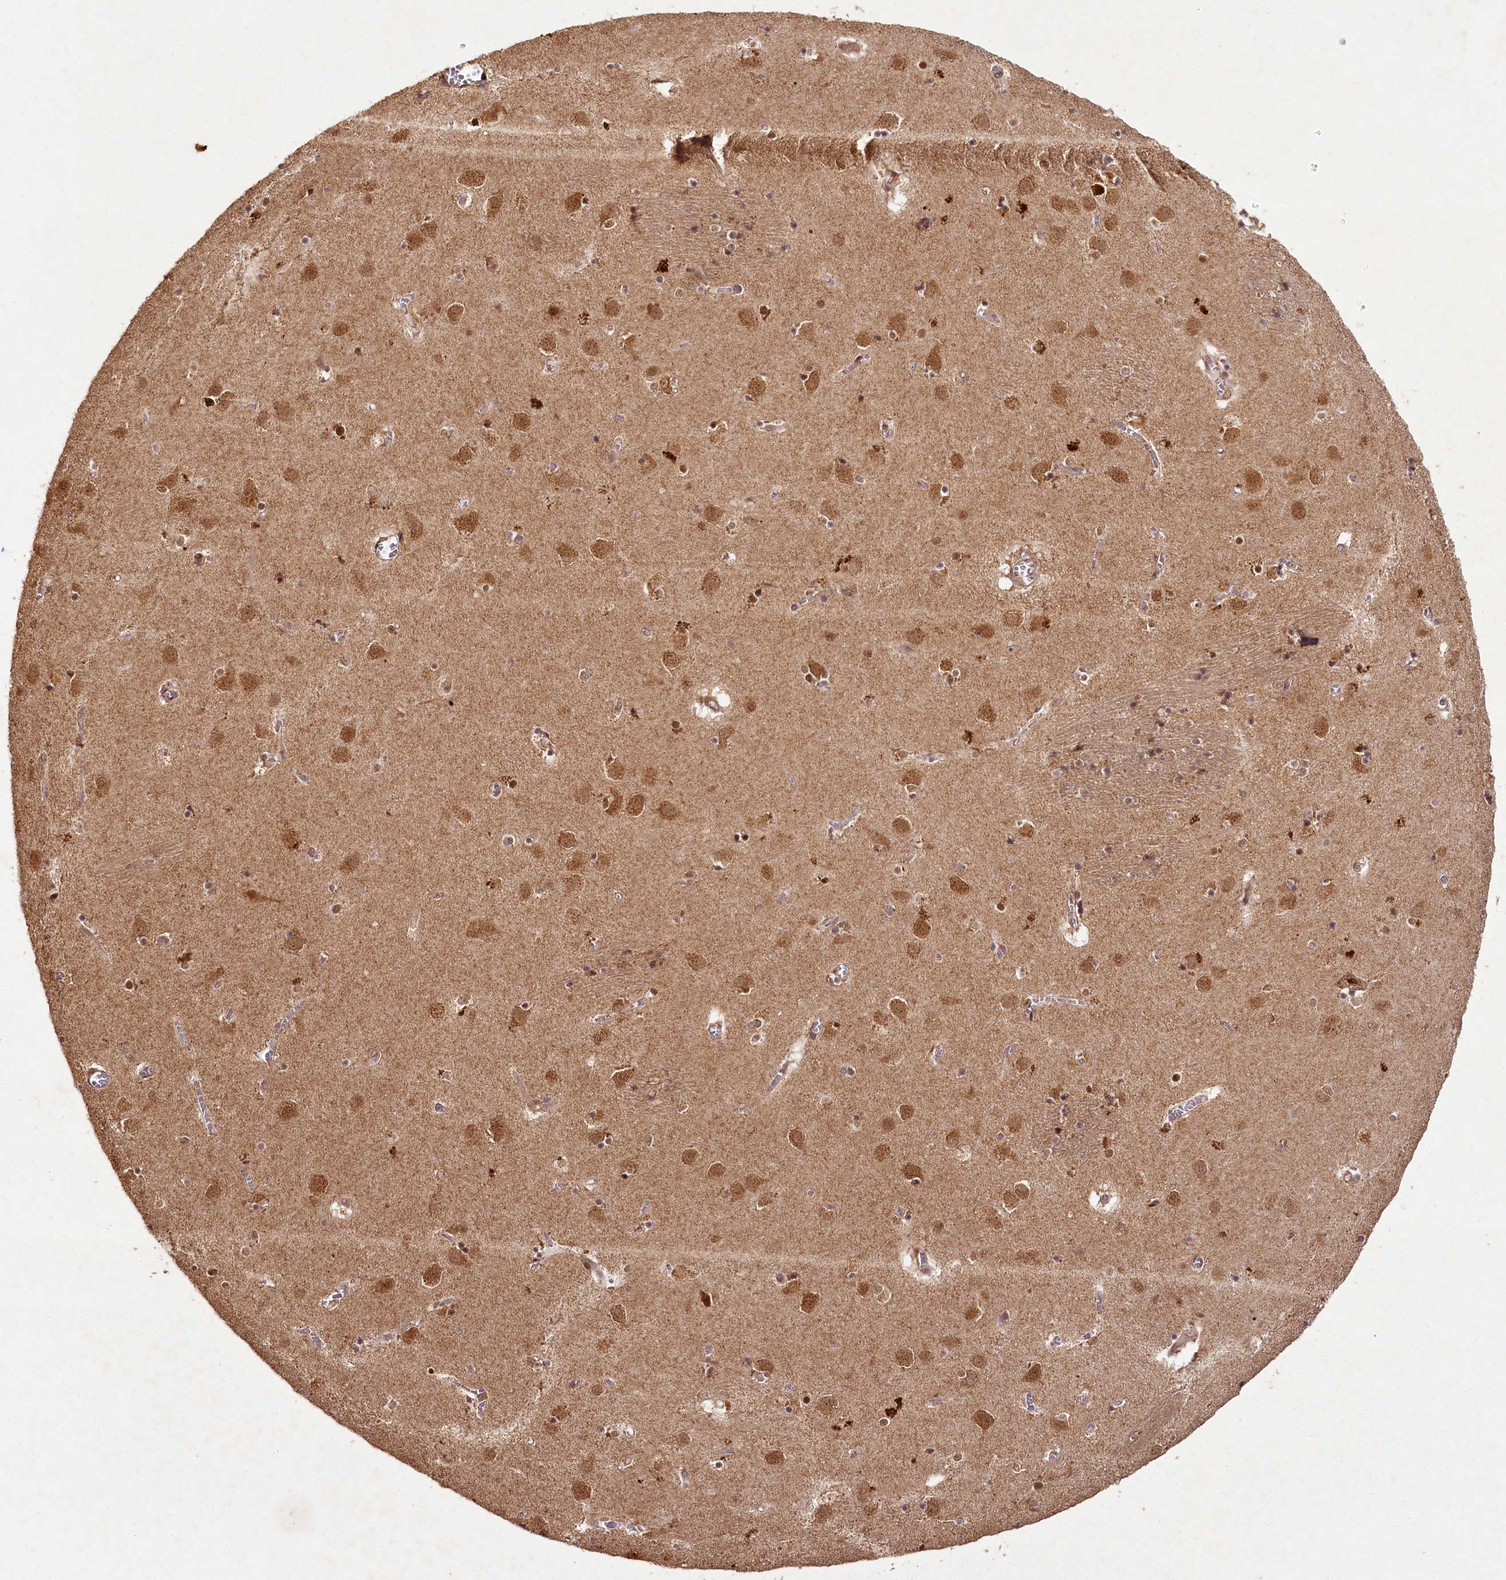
{"staining": {"intensity": "moderate", "quantity": "<25%", "location": "cytoplasmic/membranous,nuclear"}, "tissue": "caudate", "cell_type": "Glial cells", "image_type": "normal", "snomed": [{"axis": "morphology", "description": "Normal tissue, NOS"}, {"axis": "topography", "description": "Lateral ventricle wall"}], "caption": "Caudate stained with DAB immunohistochemistry displays low levels of moderate cytoplasmic/membranous,nuclear expression in about <25% of glial cells. The protein of interest is stained brown, and the nuclei are stained in blue (DAB IHC with brightfield microscopy, high magnification).", "gene": "MICU1", "patient": {"sex": "male", "age": 70}}